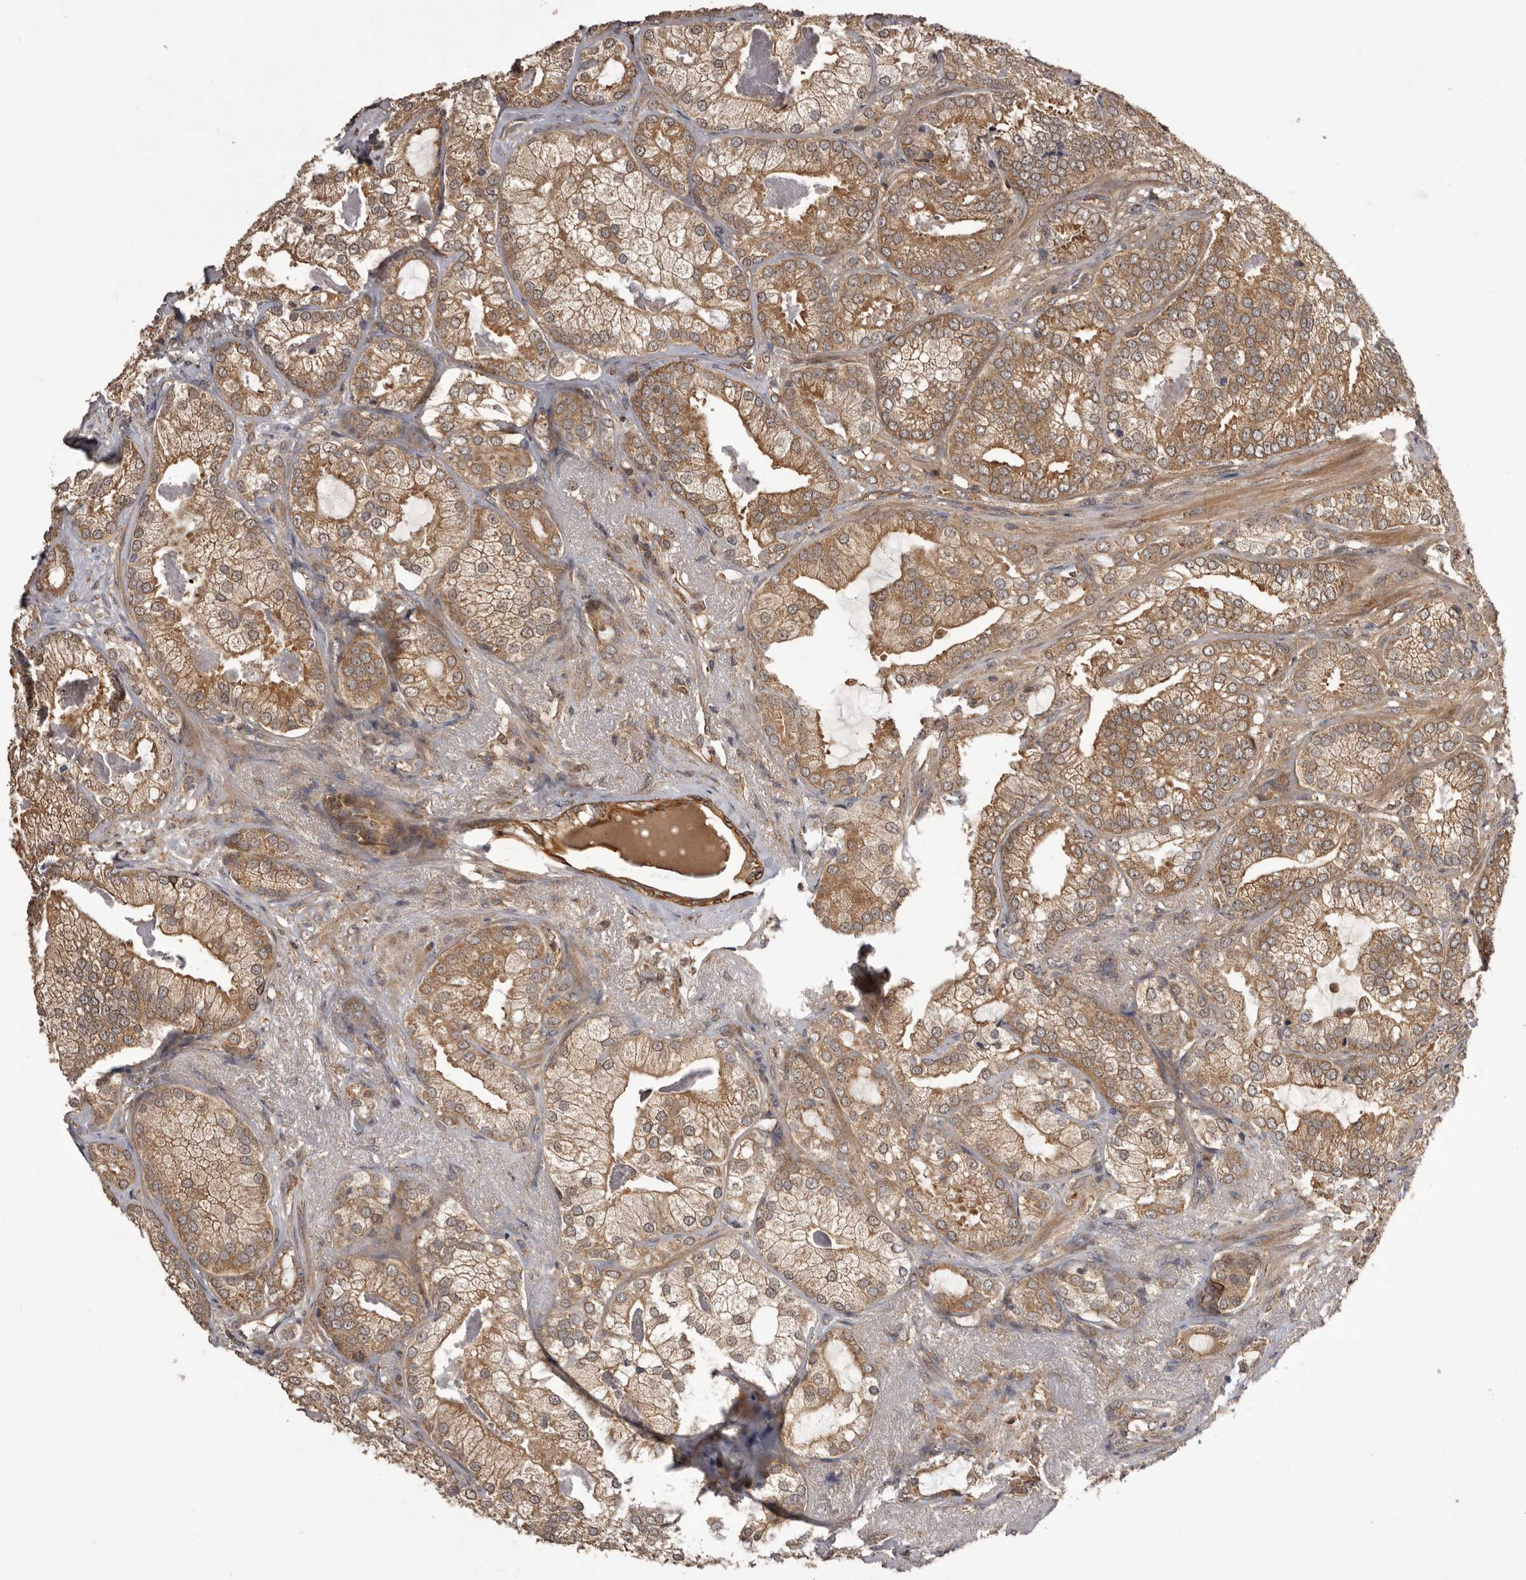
{"staining": {"intensity": "moderate", "quantity": ">75%", "location": "cytoplasmic/membranous"}, "tissue": "prostate cancer", "cell_type": "Tumor cells", "image_type": "cancer", "snomed": [{"axis": "morphology", "description": "Normal morphology"}, {"axis": "morphology", "description": "Adenocarcinoma, Low grade"}, {"axis": "topography", "description": "Prostate"}], "caption": "Human adenocarcinoma (low-grade) (prostate) stained with a protein marker reveals moderate staining in tumor cells.", "gene": "SLC22A3", "patient": {"sex": "male", "age": 72}}